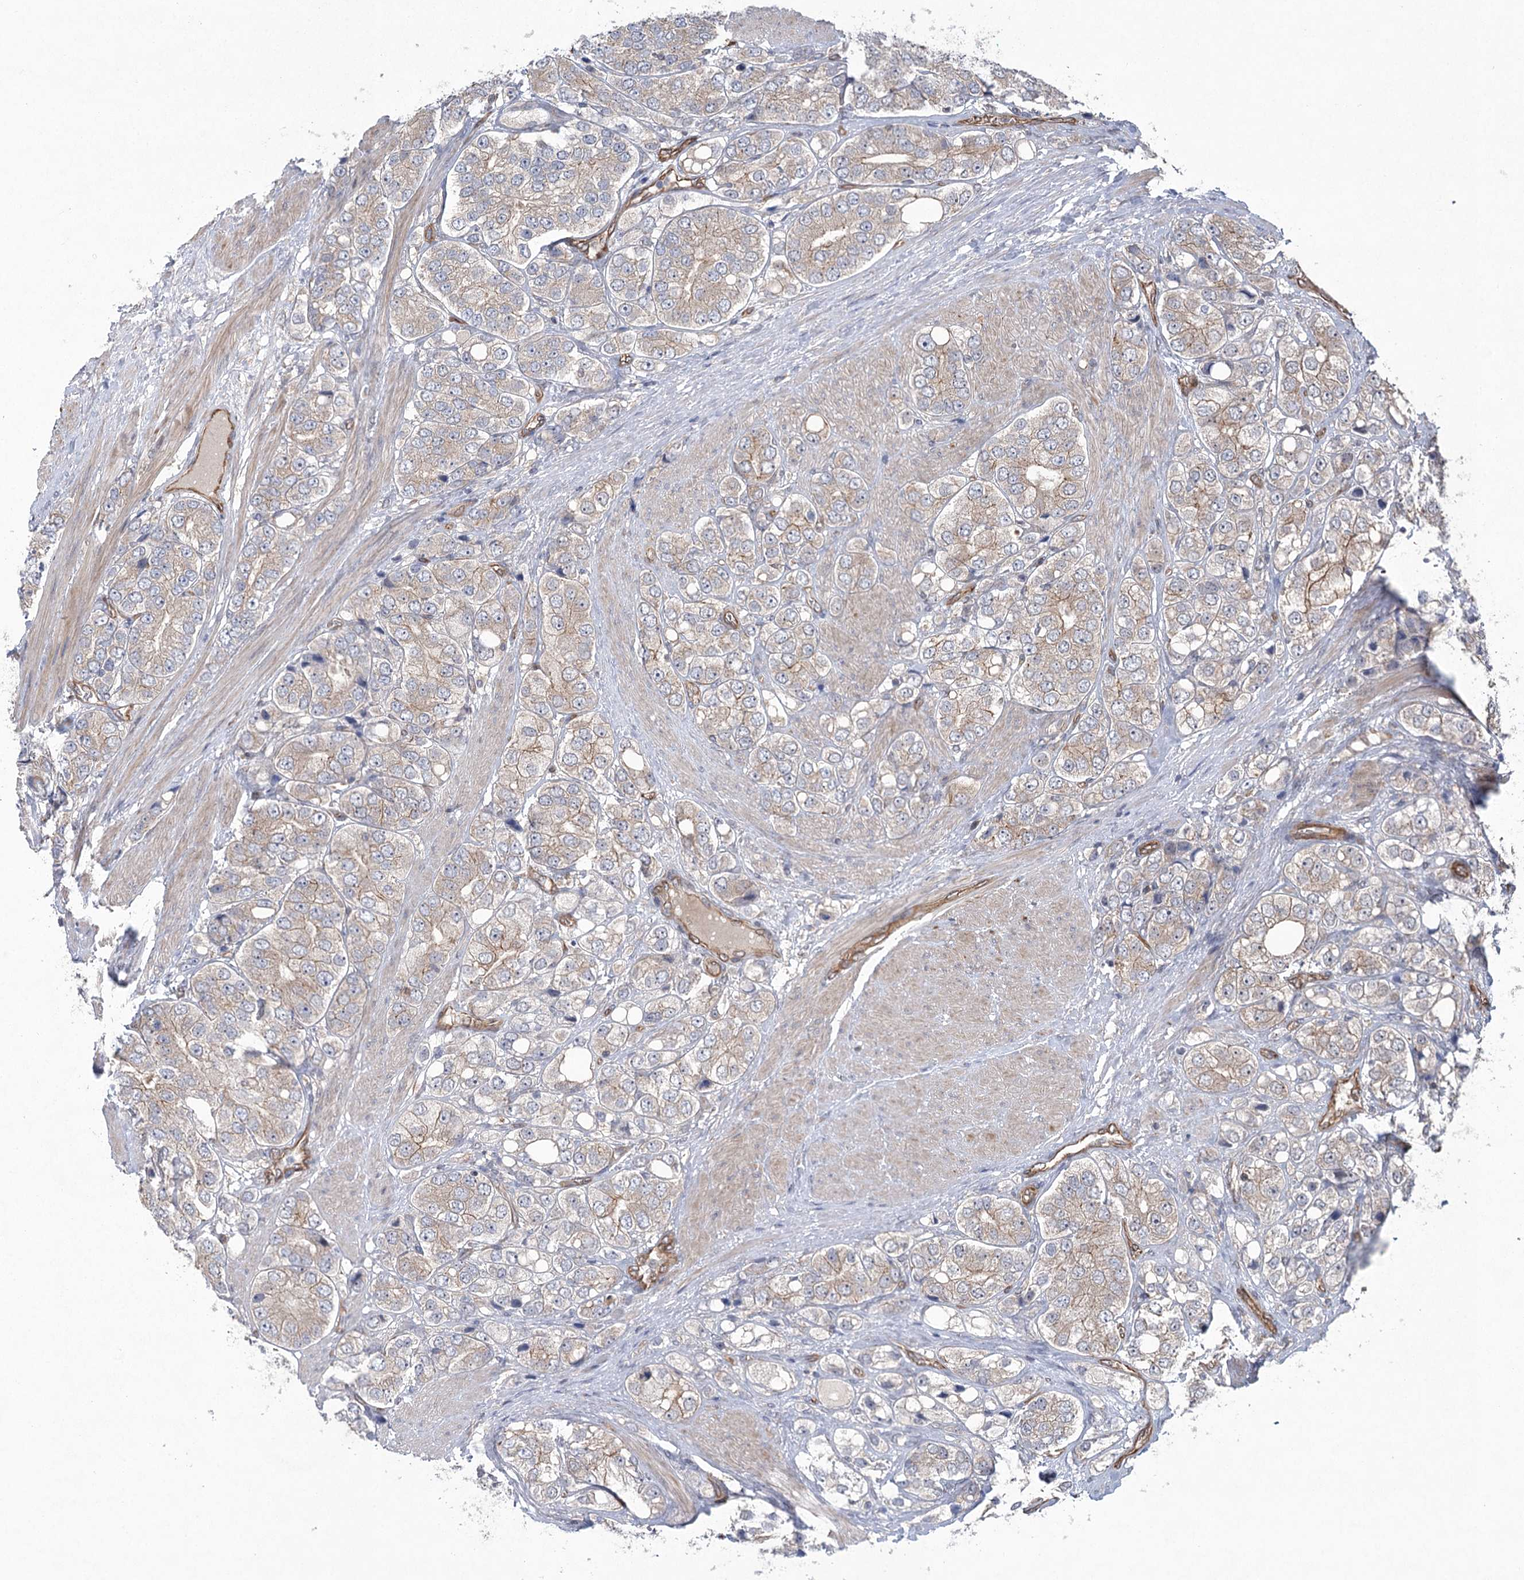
{"staining": {"intensity": "weak", "quantity": "25%-75%", "location": "cytoplasmic/membranous"}, "tissue": "prostate cancer", "cell_type": "Tumor cells", "image_type": "cancer", "snomed": [{"axis": "morphology", "description": "Adenocarcinoma, High grade"}, {"axis": "topography", "description": "Prostate"}], "caption": "Immunohistochemistry (DAB) staining of prostate cancer displays weak cytoplasmic/membranous protein positivity in approximately 25%-75% of tumor cells.", "gene": "RWDD4", "patient": {"sex": "male", "age": 50}}